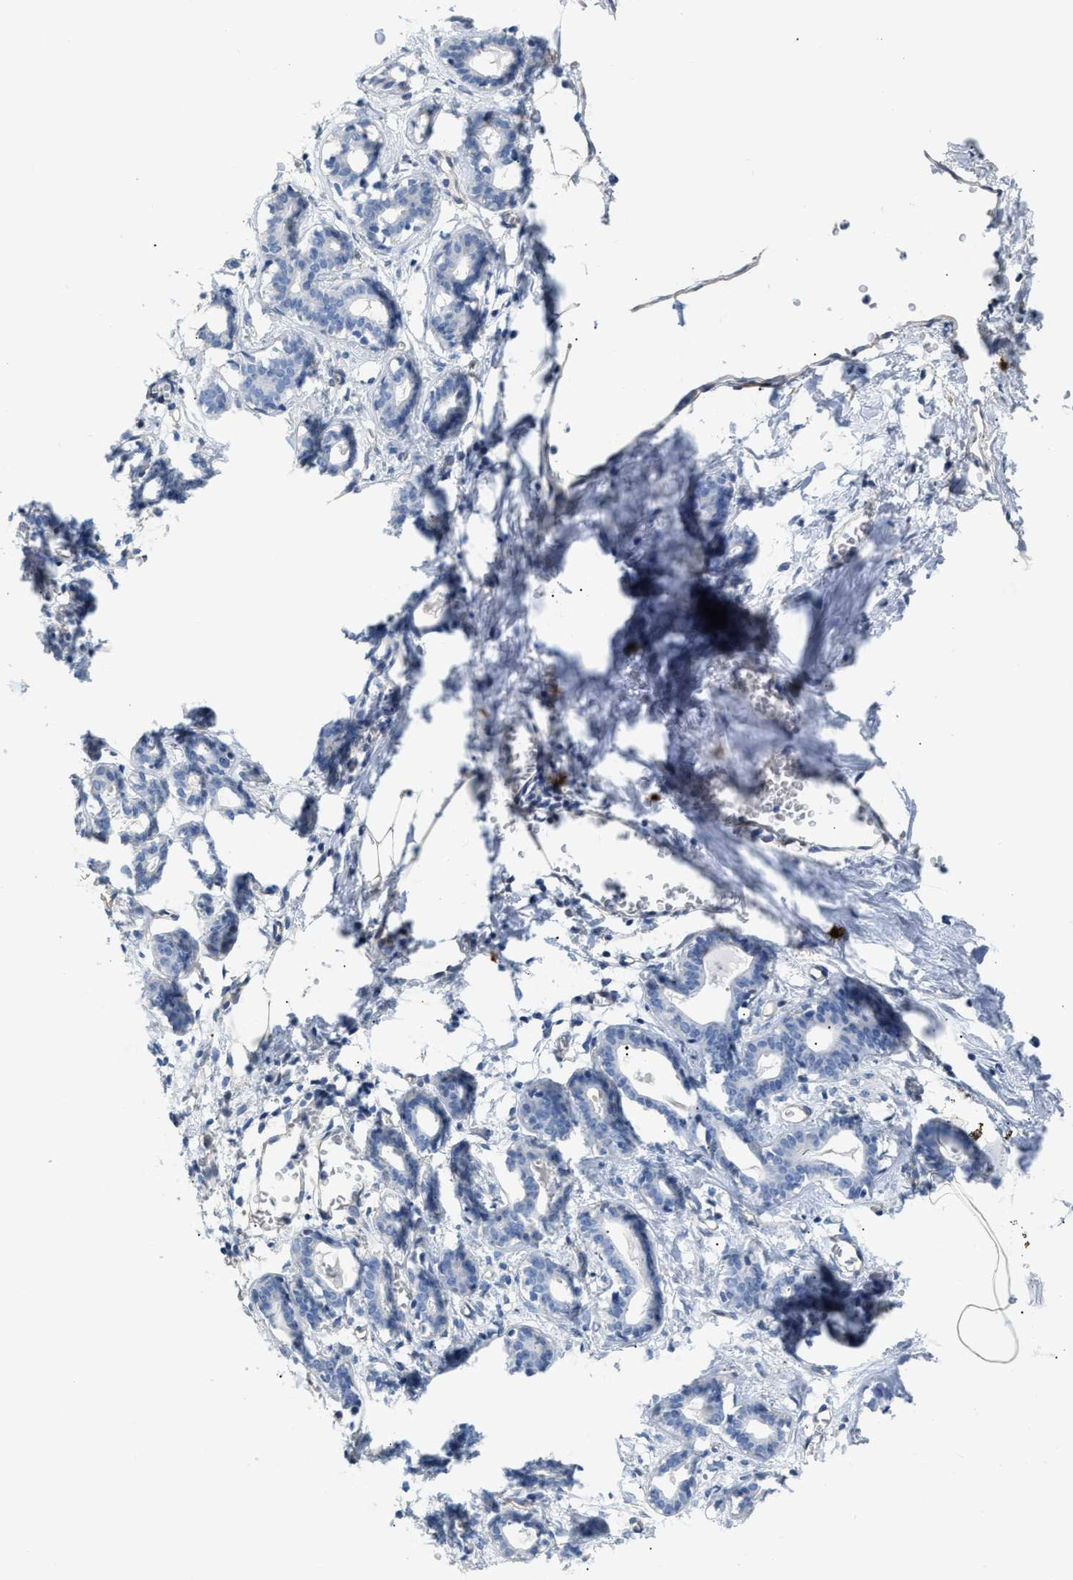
{"staining": {"intensity": "negative", "quantity": "none", "location": "none"}, "tissue": "breast", "cell_type": "Adipocytes", "image_type": "normal", "snomed": [{"axis": "morphology", "description": "Normal tissue, NOS"}, {"axis": "topography", "description": "Breast"}], "caption": "DAB immunohistochemical staining of unremarkable breast exhibits no significant expression in adipocytes. (Brightfield microscopy of DAB (3,3'-diaminobenzidine) immunohistochemistry at high magnification).", "gene": "FHL1", "patient": {"sex": "female", "age": 27}}